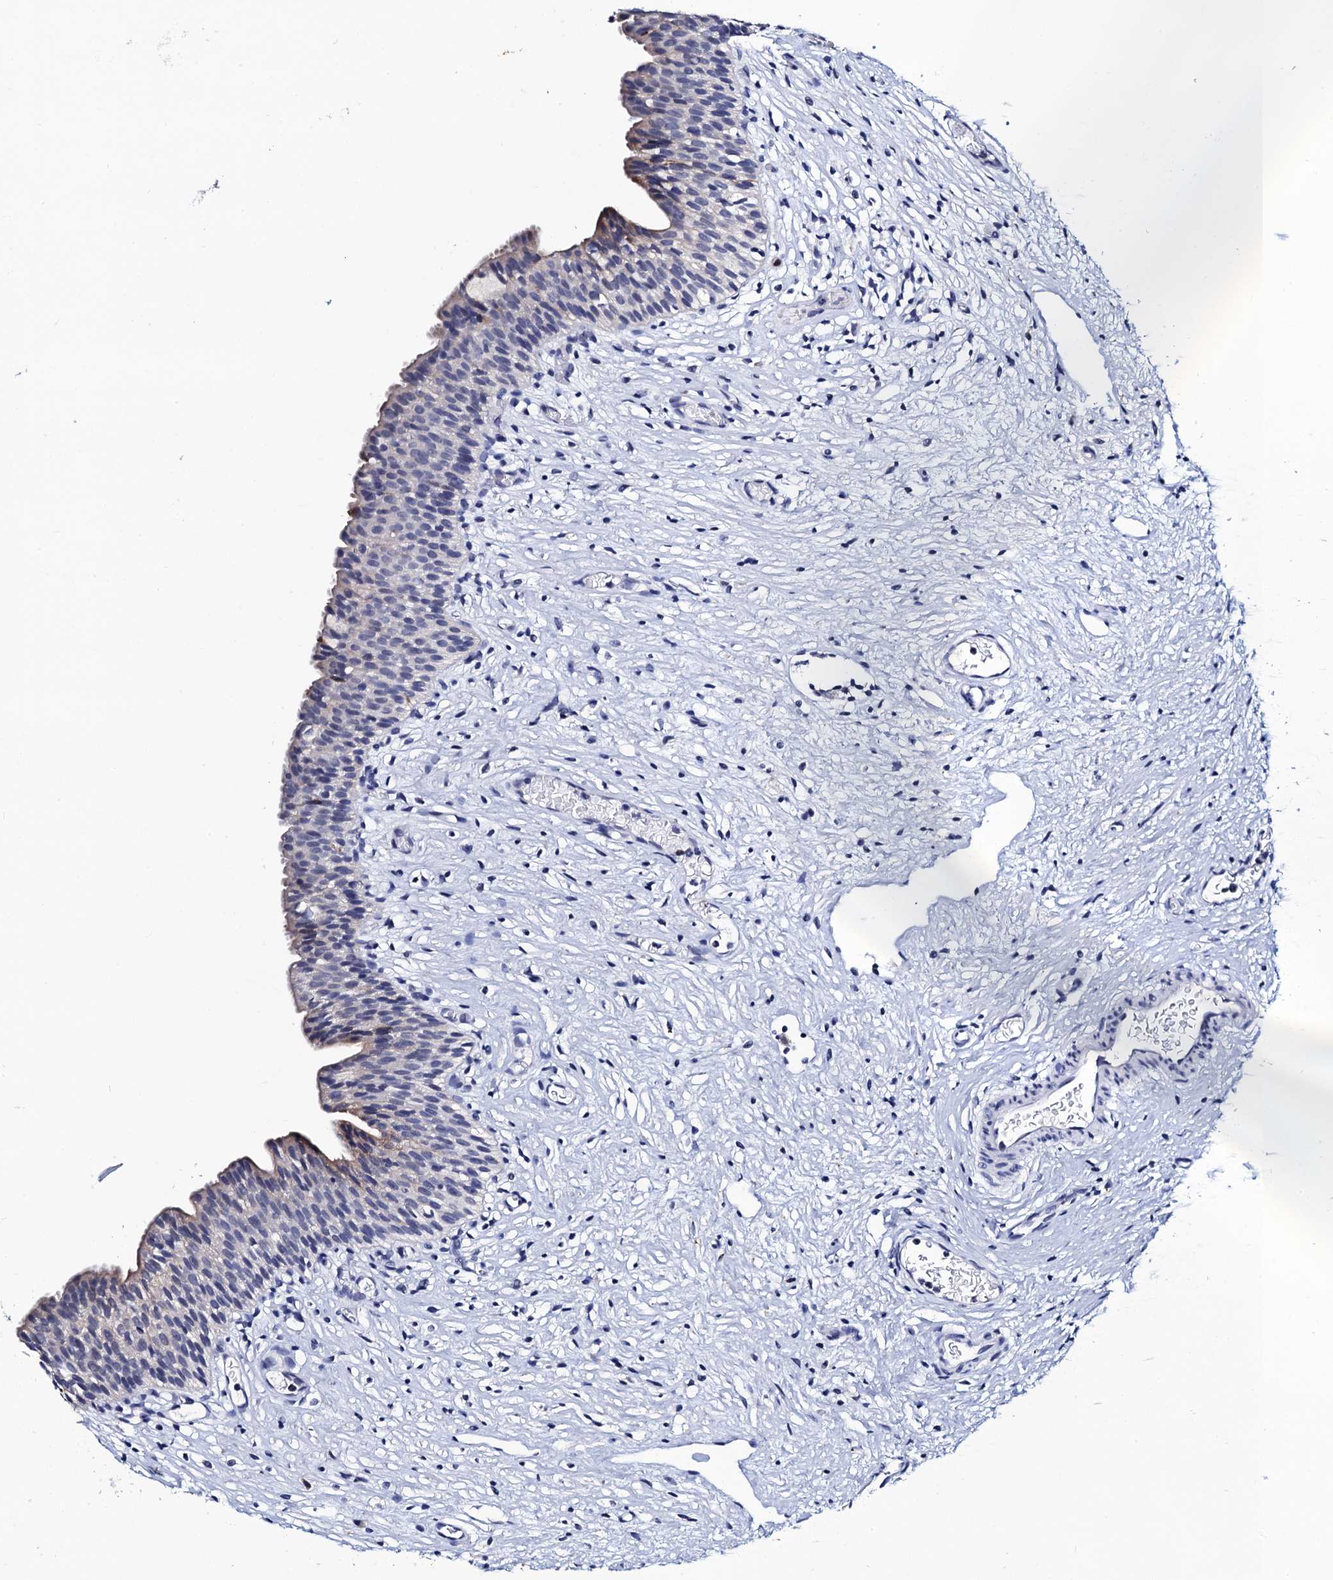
{"staining": {"intensity": "moderate", "quantity": "<25%", "location": "cytoplasmic/membranous"}, "tissue": "urinary bladder", "cell_type": "Urothelial cells", "image_type": "normal", "snomed": [{"axis": "morphology", "description": "Transitional cell carcinoma in-situ"}, {"axis": "topography", "description": "Urinary bladder"}], "caption": "A photomicrograph of urinary bladder stained for a protein displays moderate cytoplasmic/membranous brown staining in urothelial cells. The protein is shown in brown color, while the nuclei are stained blue.", "gene": "SLC7A10", "patient": {"sex": "male", "age": 74}}